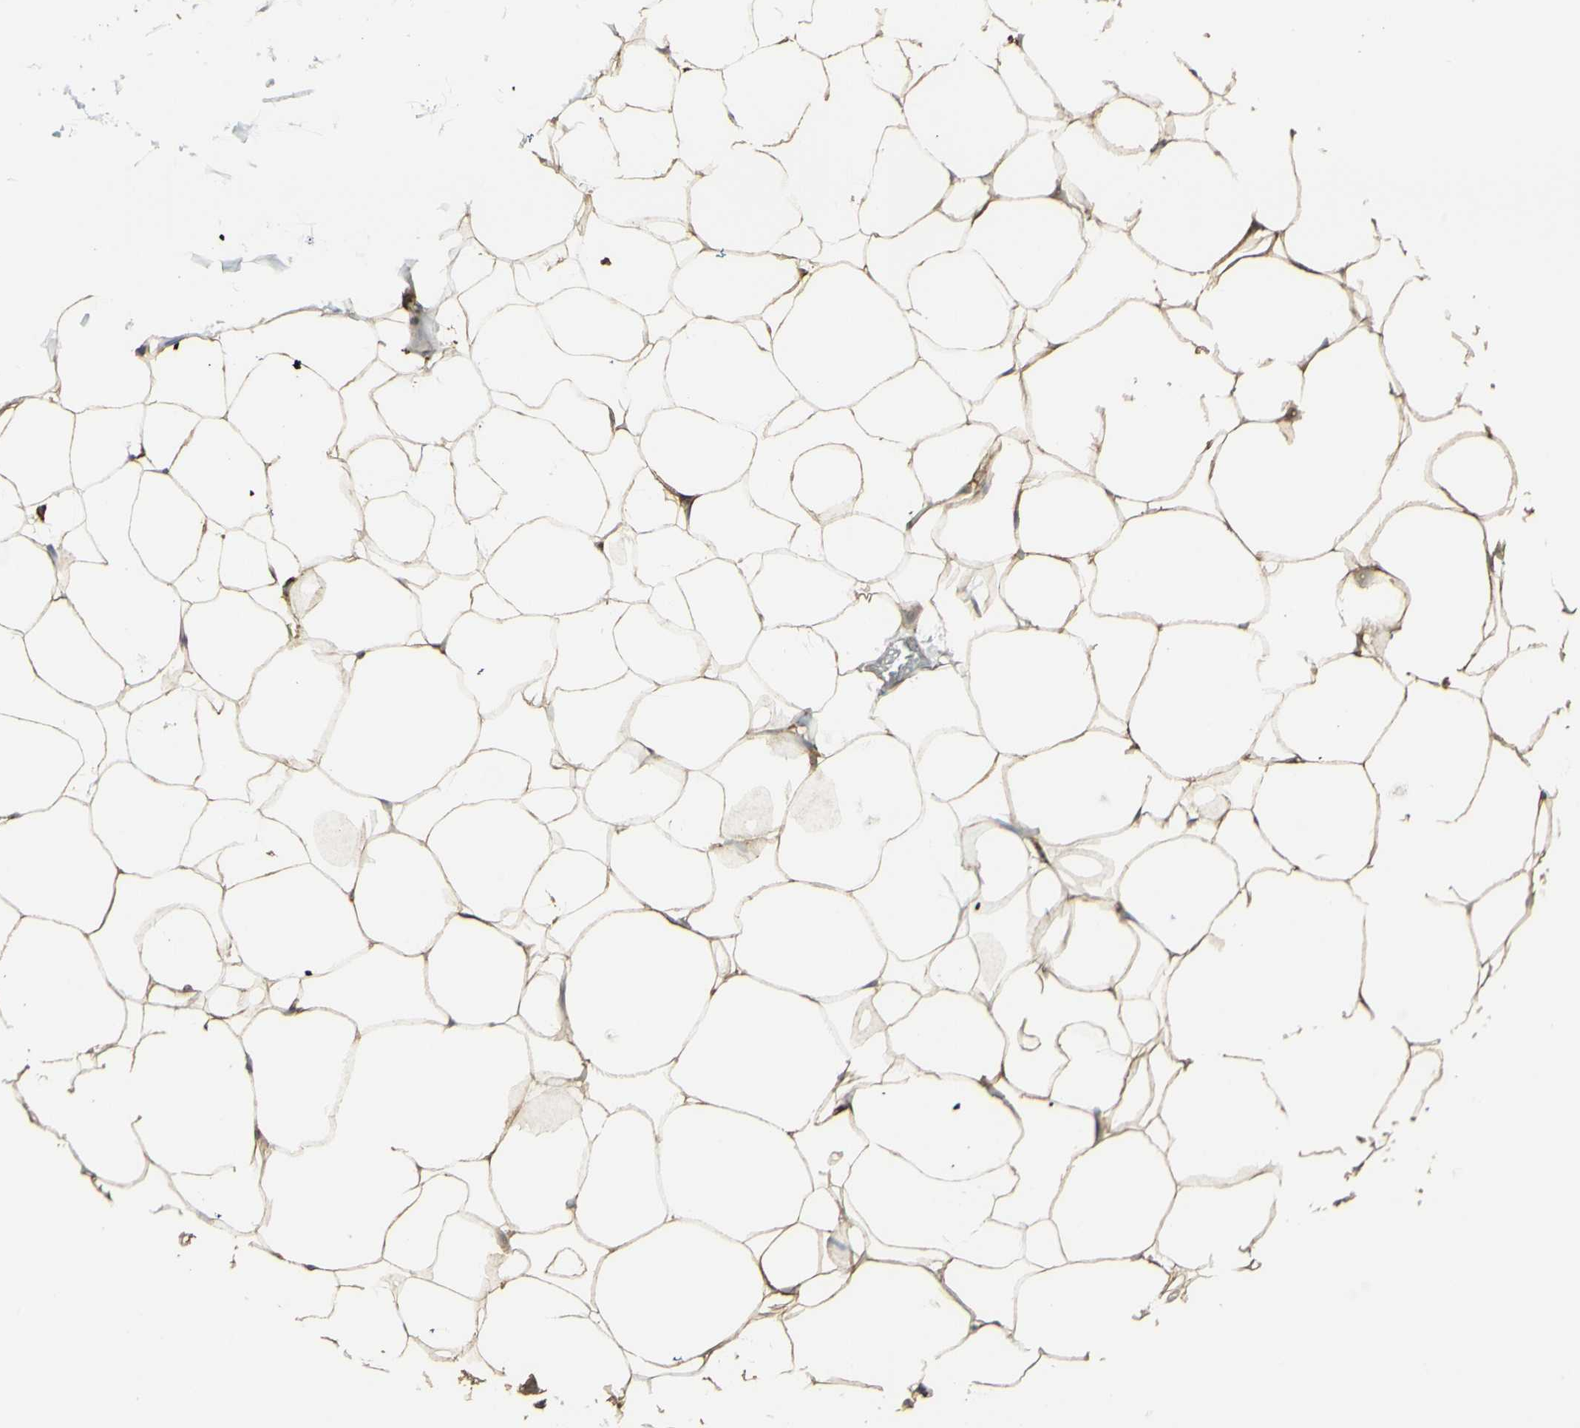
{"staining": {"intensity": "moderate", "quantity": "25%-75%", "location": "cytoplasmic/membranous"}, "tissue": "adipose tissue", "cell_type": "Adipocytes", "image_type": "normal", "snomed": [{"axis": "morphology", "description": "Normal tissue, NOS"}, {"axis": "topography", "description": "Breast"}, {"axis": "topography", "description": "Adipose tissue"}], "caption": "IHC of benign adipose tissue demonstrates medium levels of moderate cytoplasmic/membranous staining in approximately 25%-75% of adipocytes.", "gene": "EEF1B2", "patient": {"sex": "female", "age": 25}}